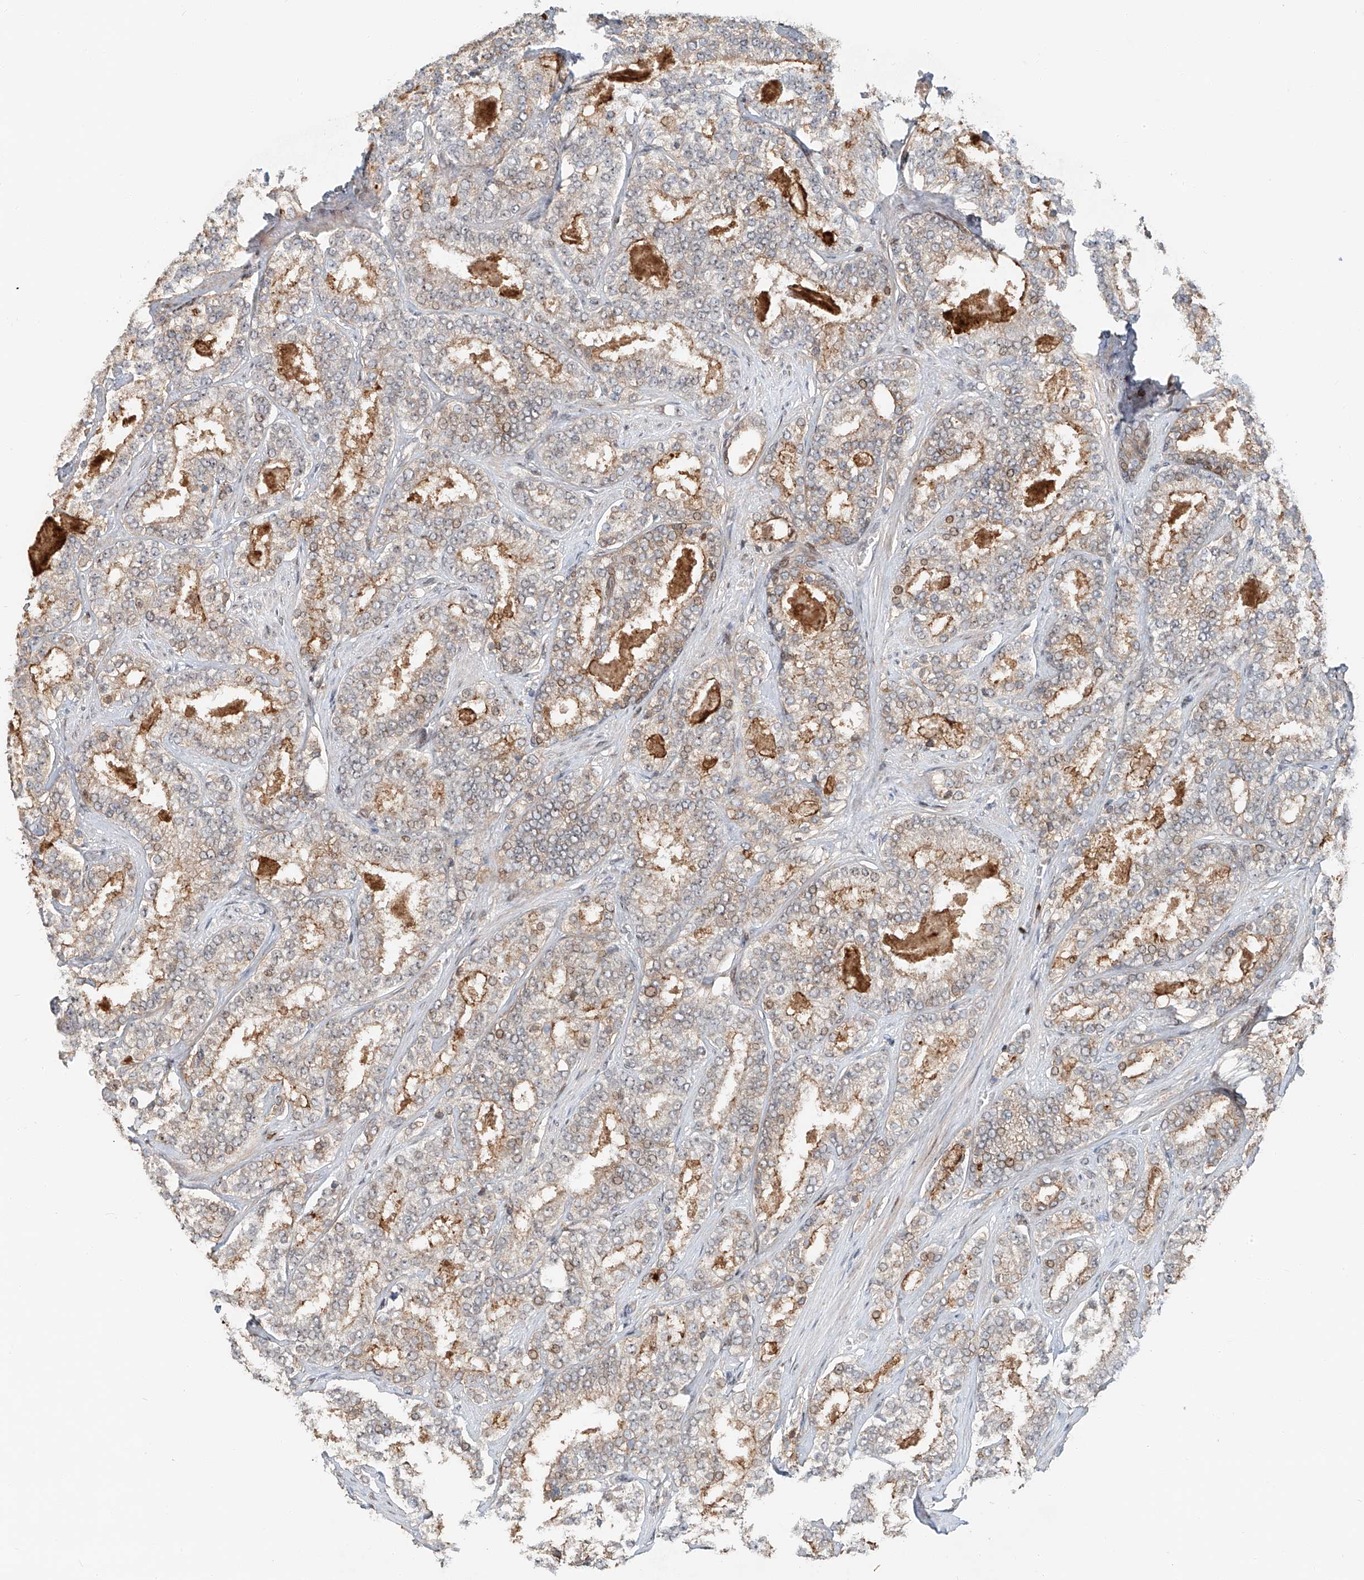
{"staining": {"intensity": "moderate", "quantity": "25%-75%", "location": "cytoplasmic/membranous"}, "tissue": "prostate cancer", "cell_type": "Tumor cells", "image_type": "cancer", "snomed": [{"axis": "morphology", "description": "Normal tissue, NOS"}, {"axis": "morphology", "description": "Adenocarcinoma, High grade"}, {"axis": "topography", "description": "Prostate"}], "caption": "Protein staining displays moderate cytoplasmic/membranous positivity in approximately 25%-75% of tumor cells in prostate cancer (high-grade adenocarcinoma). (DAB IHC, brown staining for protein, blue staining for nuclei).", "gene": "CEP162", "patient": {"sex": "male", "age": 83}}